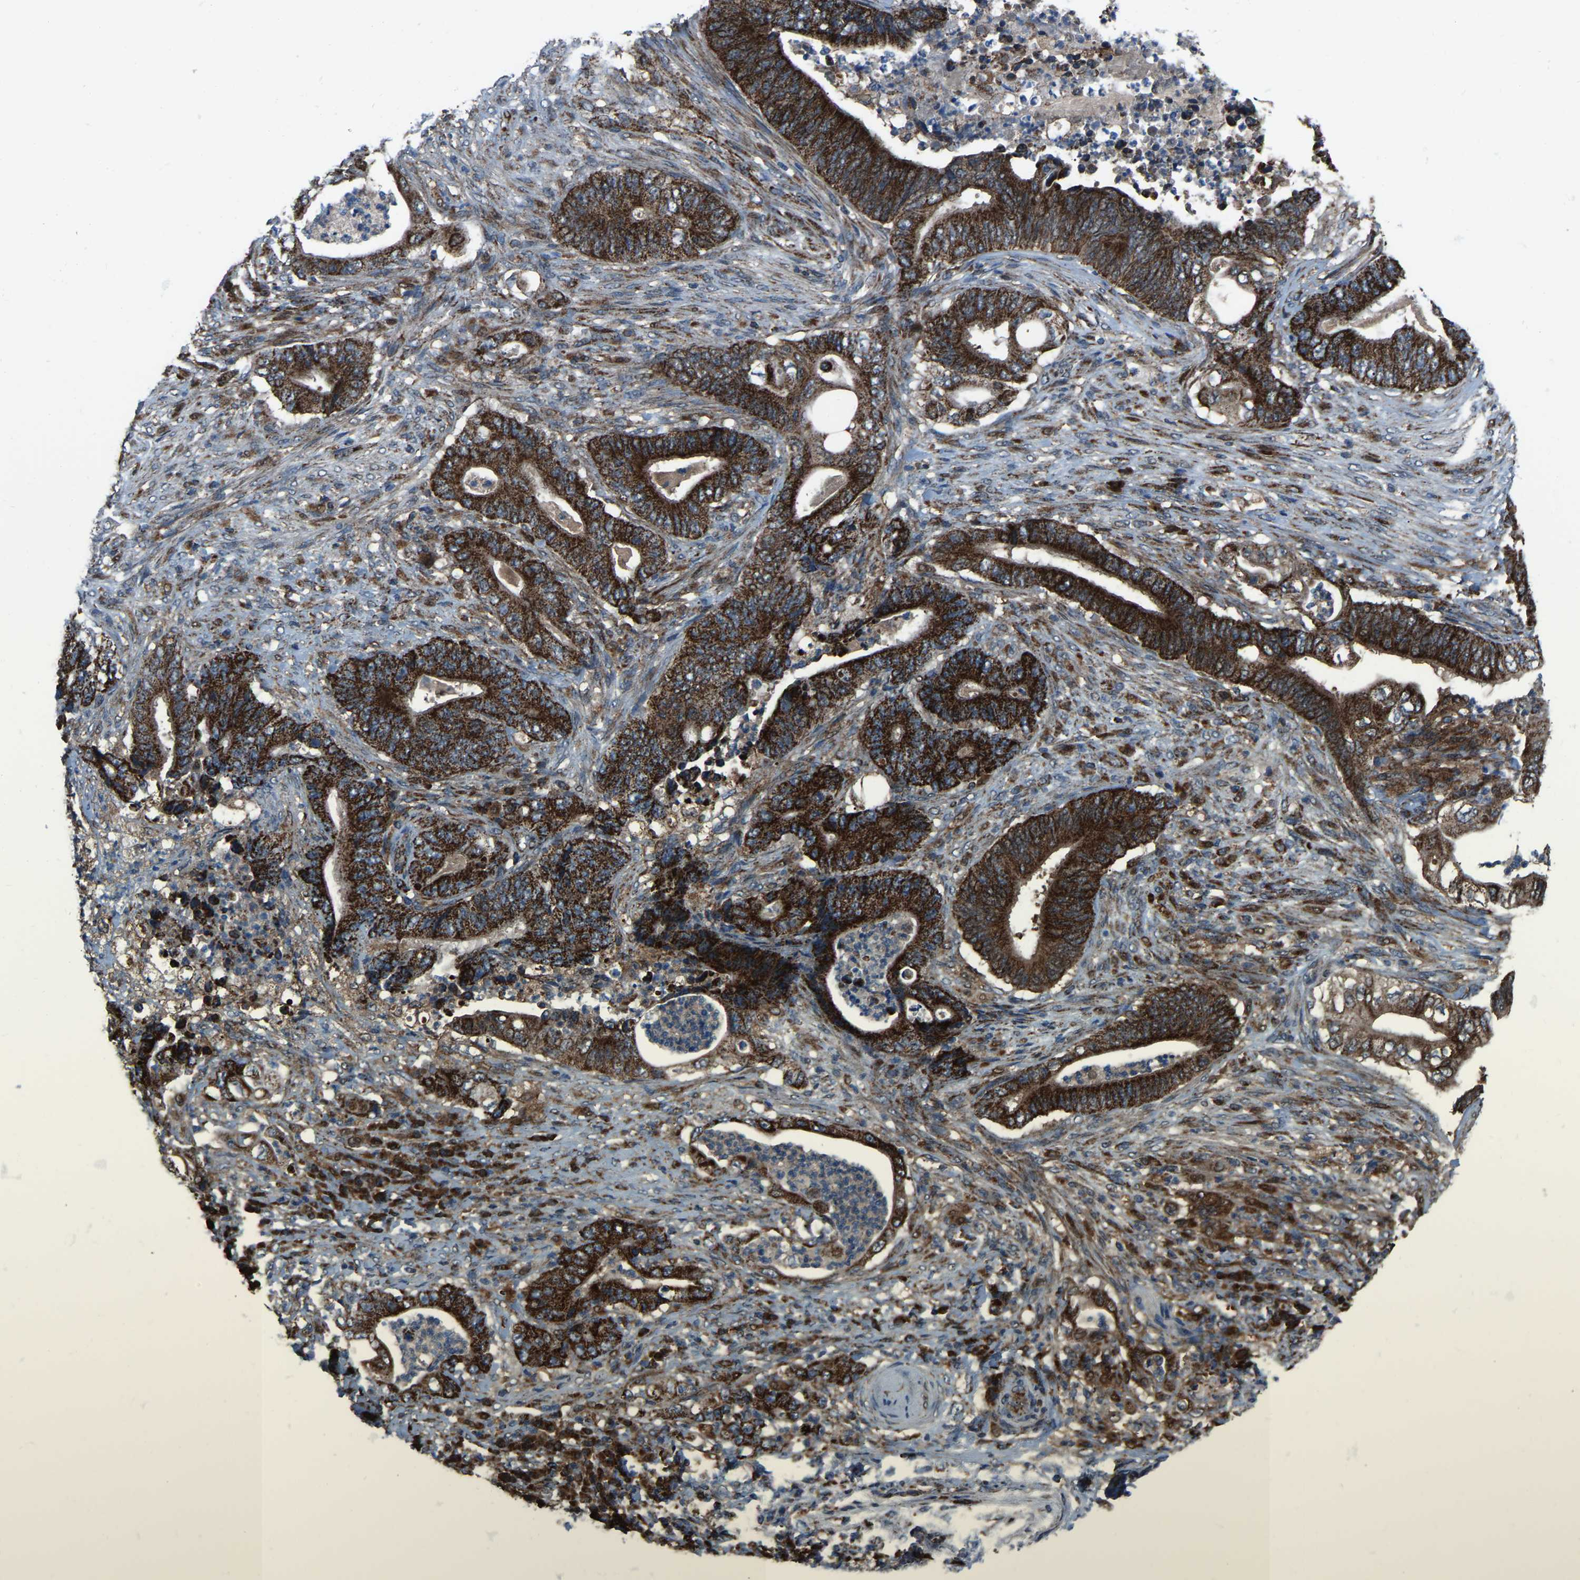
{"staining": {"intensity": "strong", "quantity": ">75%", "location": "cytoplasmic/membranous"}, "tissue": "stomach cancer", "cell_type": "Tumor cells", "image_type": "cancer", "snomed": [{"axis": "morphology", "description": "Adenocarcinoma, NOS"}, {"axis": "topography", "description": "Stomach"}], "caption": "Immunohistochemical staining of stomach cancer (adenocarcinoma) displays strong cytoplasmic/membranous protein staining in about >75% of tumor cells.", "gene": "AKR1A1", "patient": {"sex": "female", "age": 73}}